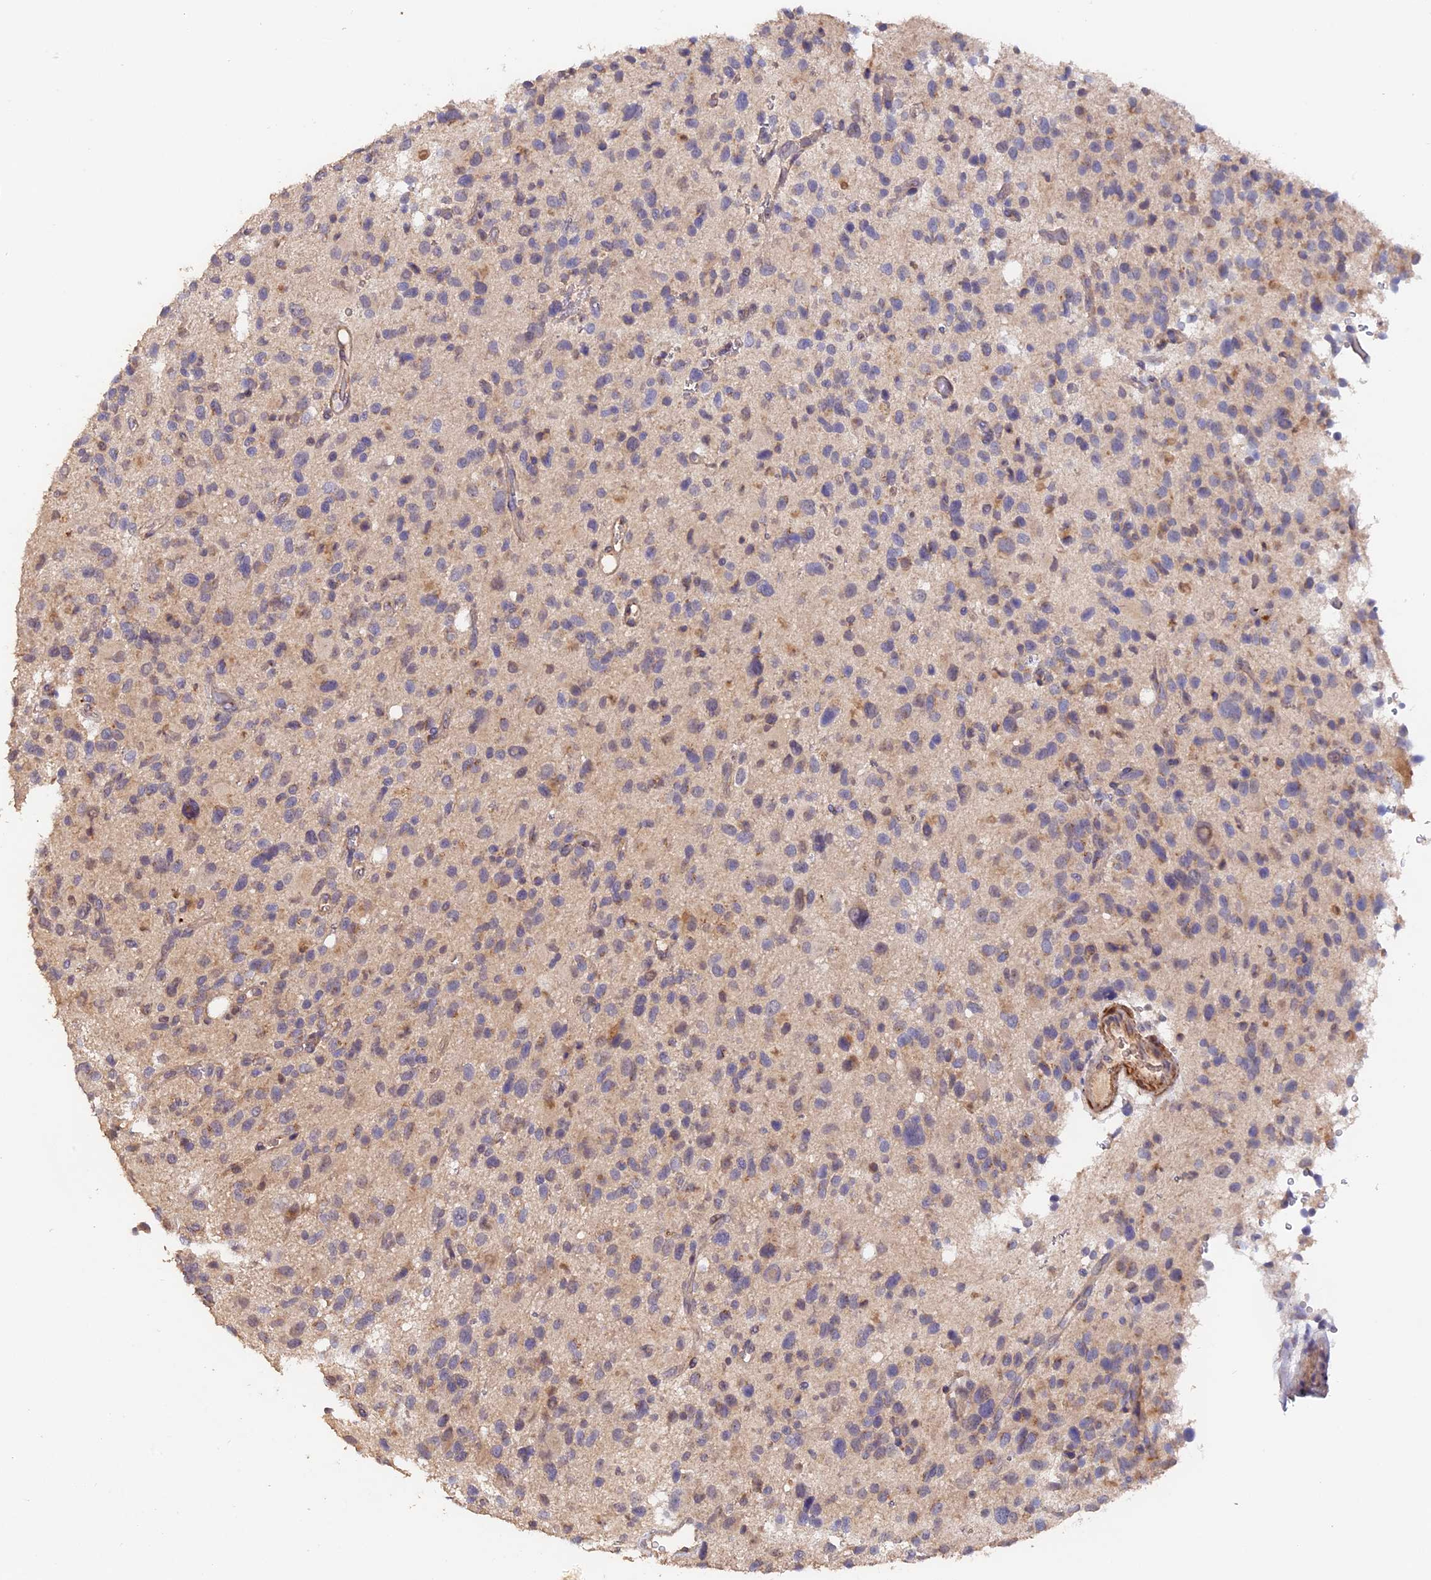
{"staining": {"intensity": "weak", "quantity": "<25%", "location": "cytoplasmic/membranous"}, "tissue": "glioma", "cell_type": "Tumor cells", "image_type": "cancer", "snomed": [{"axis": "morphology", "description": "Glioma, malignant, High grade"}, {"axis": "topography", "description": "Brain"}], "caption": "Tumor cells are negative for brown protein staining in glioma. (DAB immunohistochemistry visualized using brightfield microscopy, high magnification).", "gene": "TANGO6", "patient": {"sex": "male", "age": 48}}